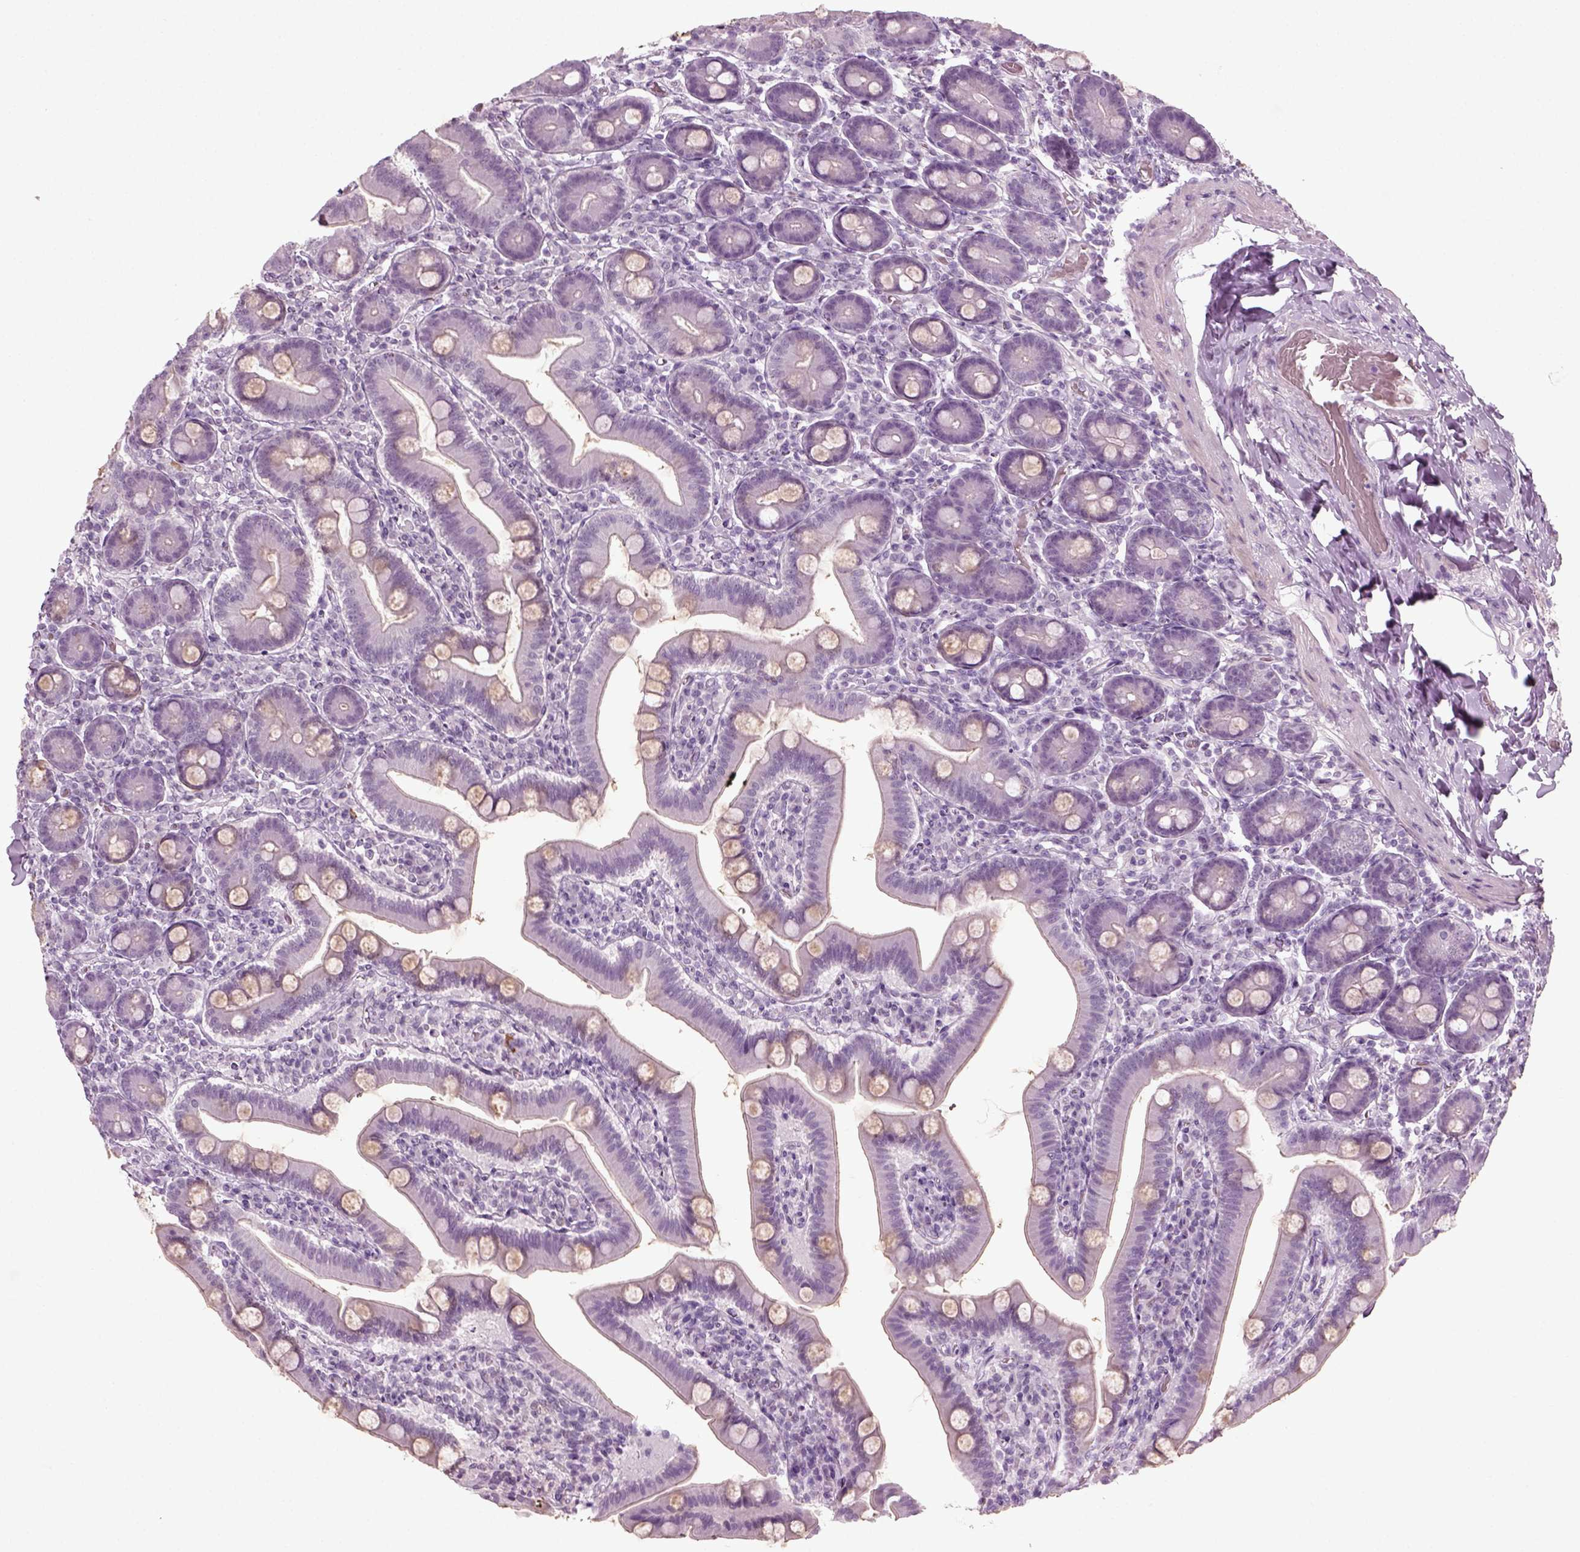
{"staining": {"intensity": "negative", "quantity": "none", "location": "none"}, "tissue": "small intestine", "cell_type": "Glandular cells", "image_type": "normal", "snomed": [{"axis": "morphology", "description": "Normal tissue, NOS"}, {"axis": "topography", "description": "Small intestine"}], "caption": "Immunohistochemistry (IHC) photomicrograph of unremarkable small intestine stained for a protein (brown), which exhibits no positivity in glandular cells.", "gene": "ZC2HC1C", "patient": {"sex": "male", "age": 66}}